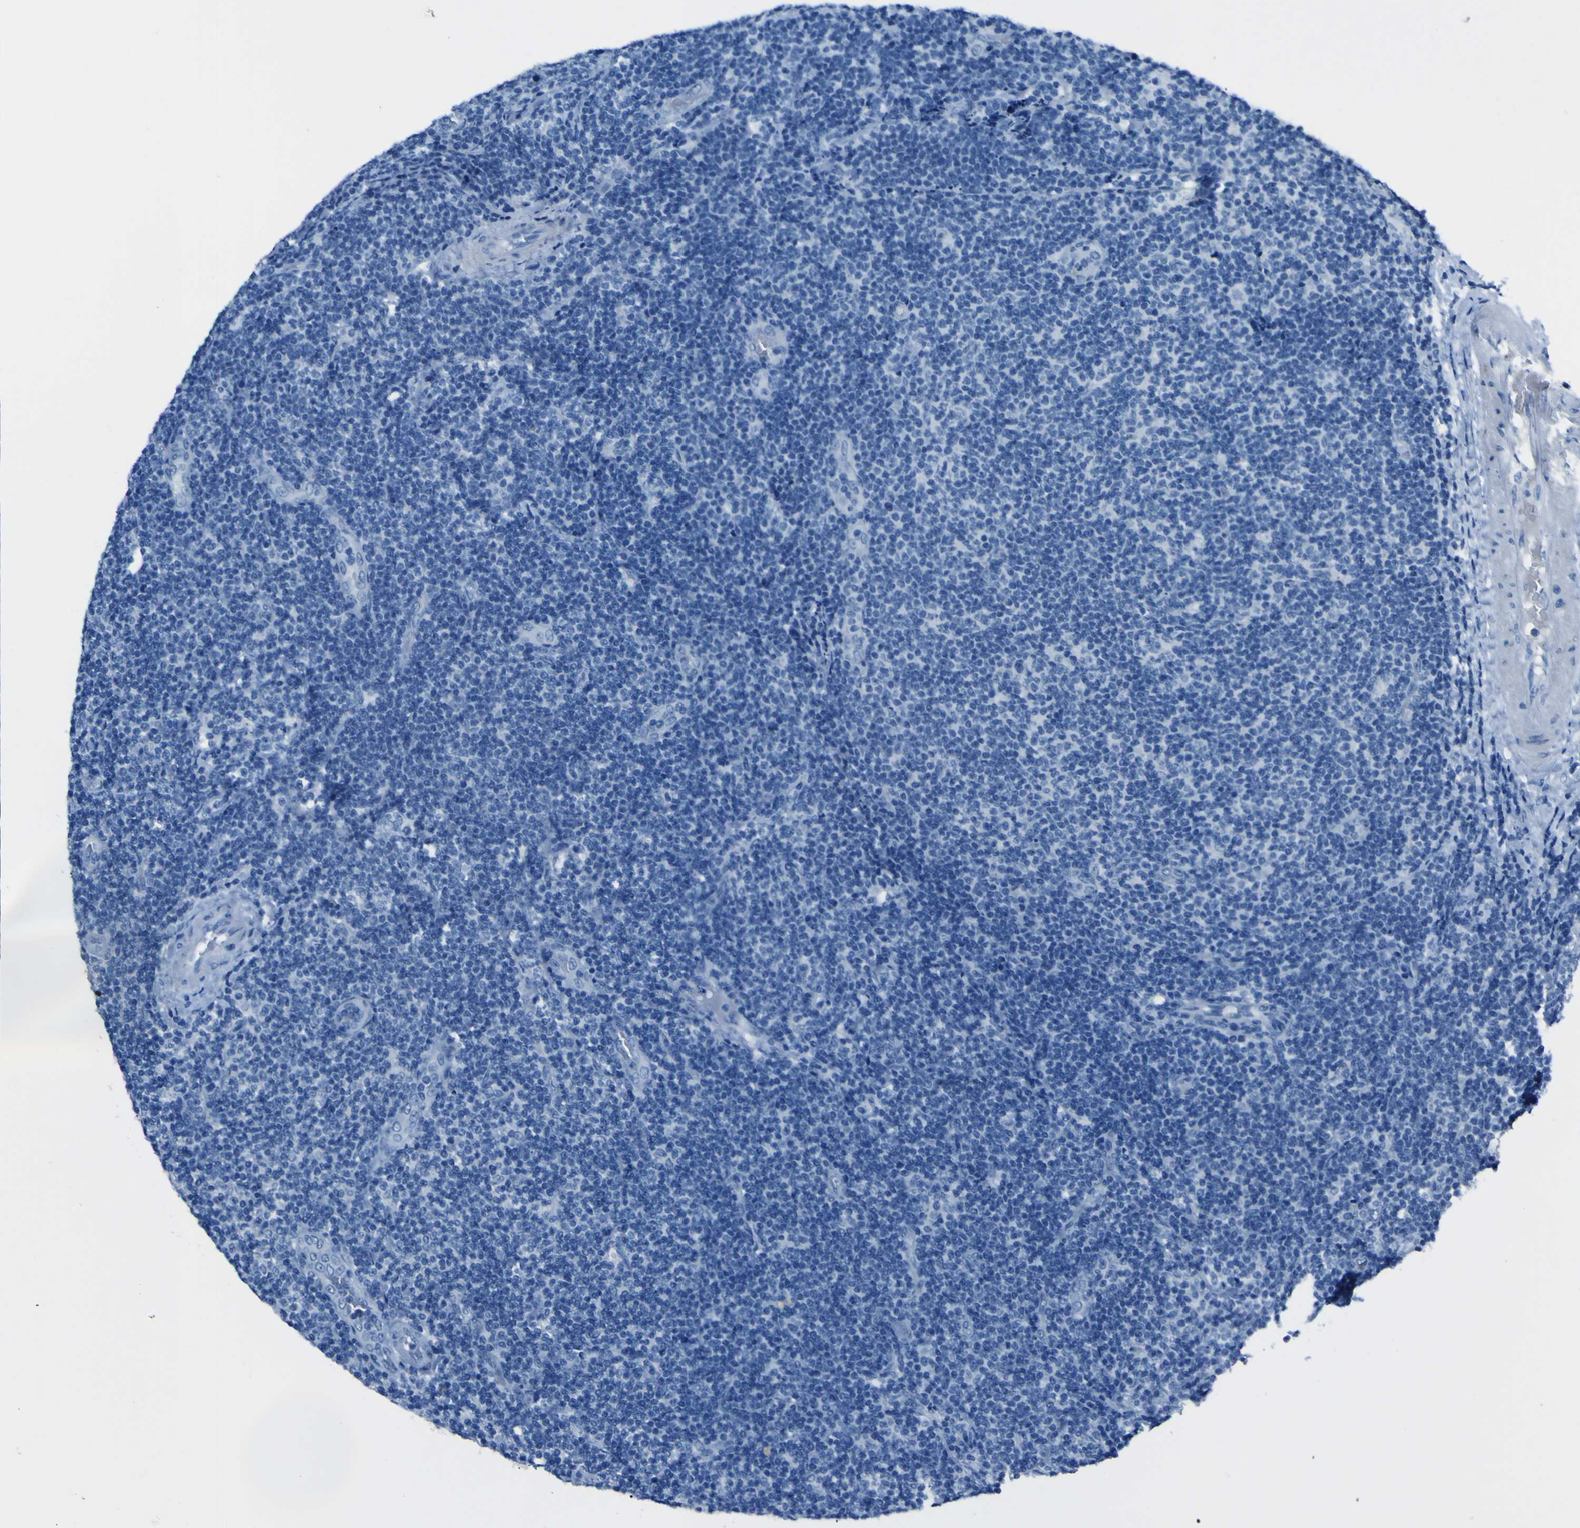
{"staining": {"intensity": "negative", "quantity": "none", "location": "none"}, "tissue": "lymphoma", "cell_type": "Tumor cells", "image_type": "cancer", "snomed": [{"axis": "morphology", "description": "Malignant lymphoma, non-Hodgkin's type, Low grade"}, {"axis": "topography", "description": "Lymph node"}], "caption": "Tumor cells are negative for protein expression in human lymphoma.", "gene": "PHKG1", "patient": {"sex": "male", "age": 83}}